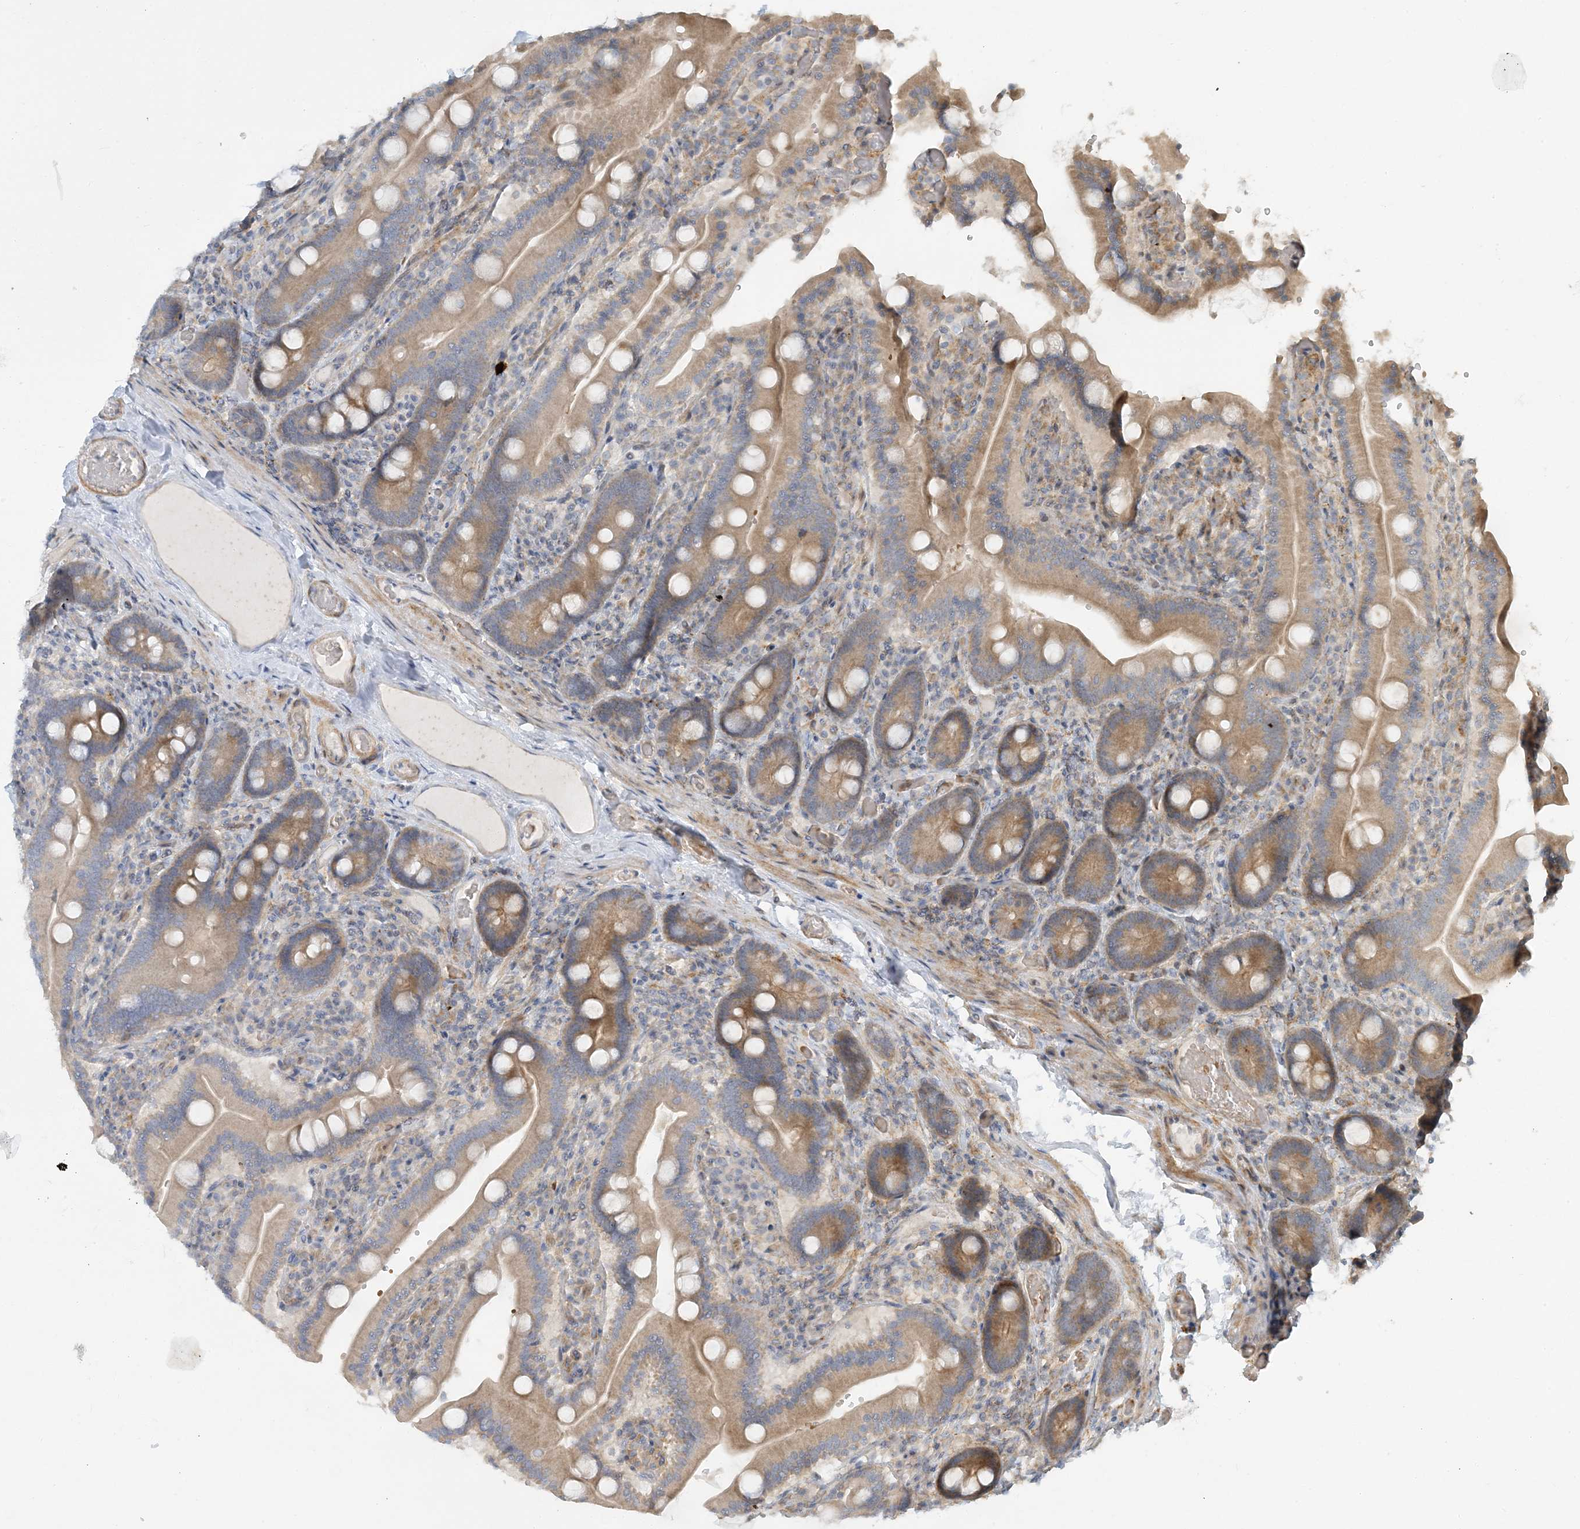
{"staining": {"intensity": "moderate", "quantity": ">75%", "location": "cytoplasmic/membranous"}, "tissue": "duodenum", "cell_type": "Glandular cells", "image_type": "normal", "snomed": [{"axis": "morphology", "description": "Normal tissue, NOS"}, {"axis": "topography", "description": "Duodenum"}], "caption": "This micrograph demonstrates normal duodenum stained with IHC to label a protein in brown. The cytoplasmic/membranous of glandular cells show moderate positivity for the protein. Nuclei are counter-stained blue.", "gene": "LTN1", "patient": {"sex": "female", "age": 62}}